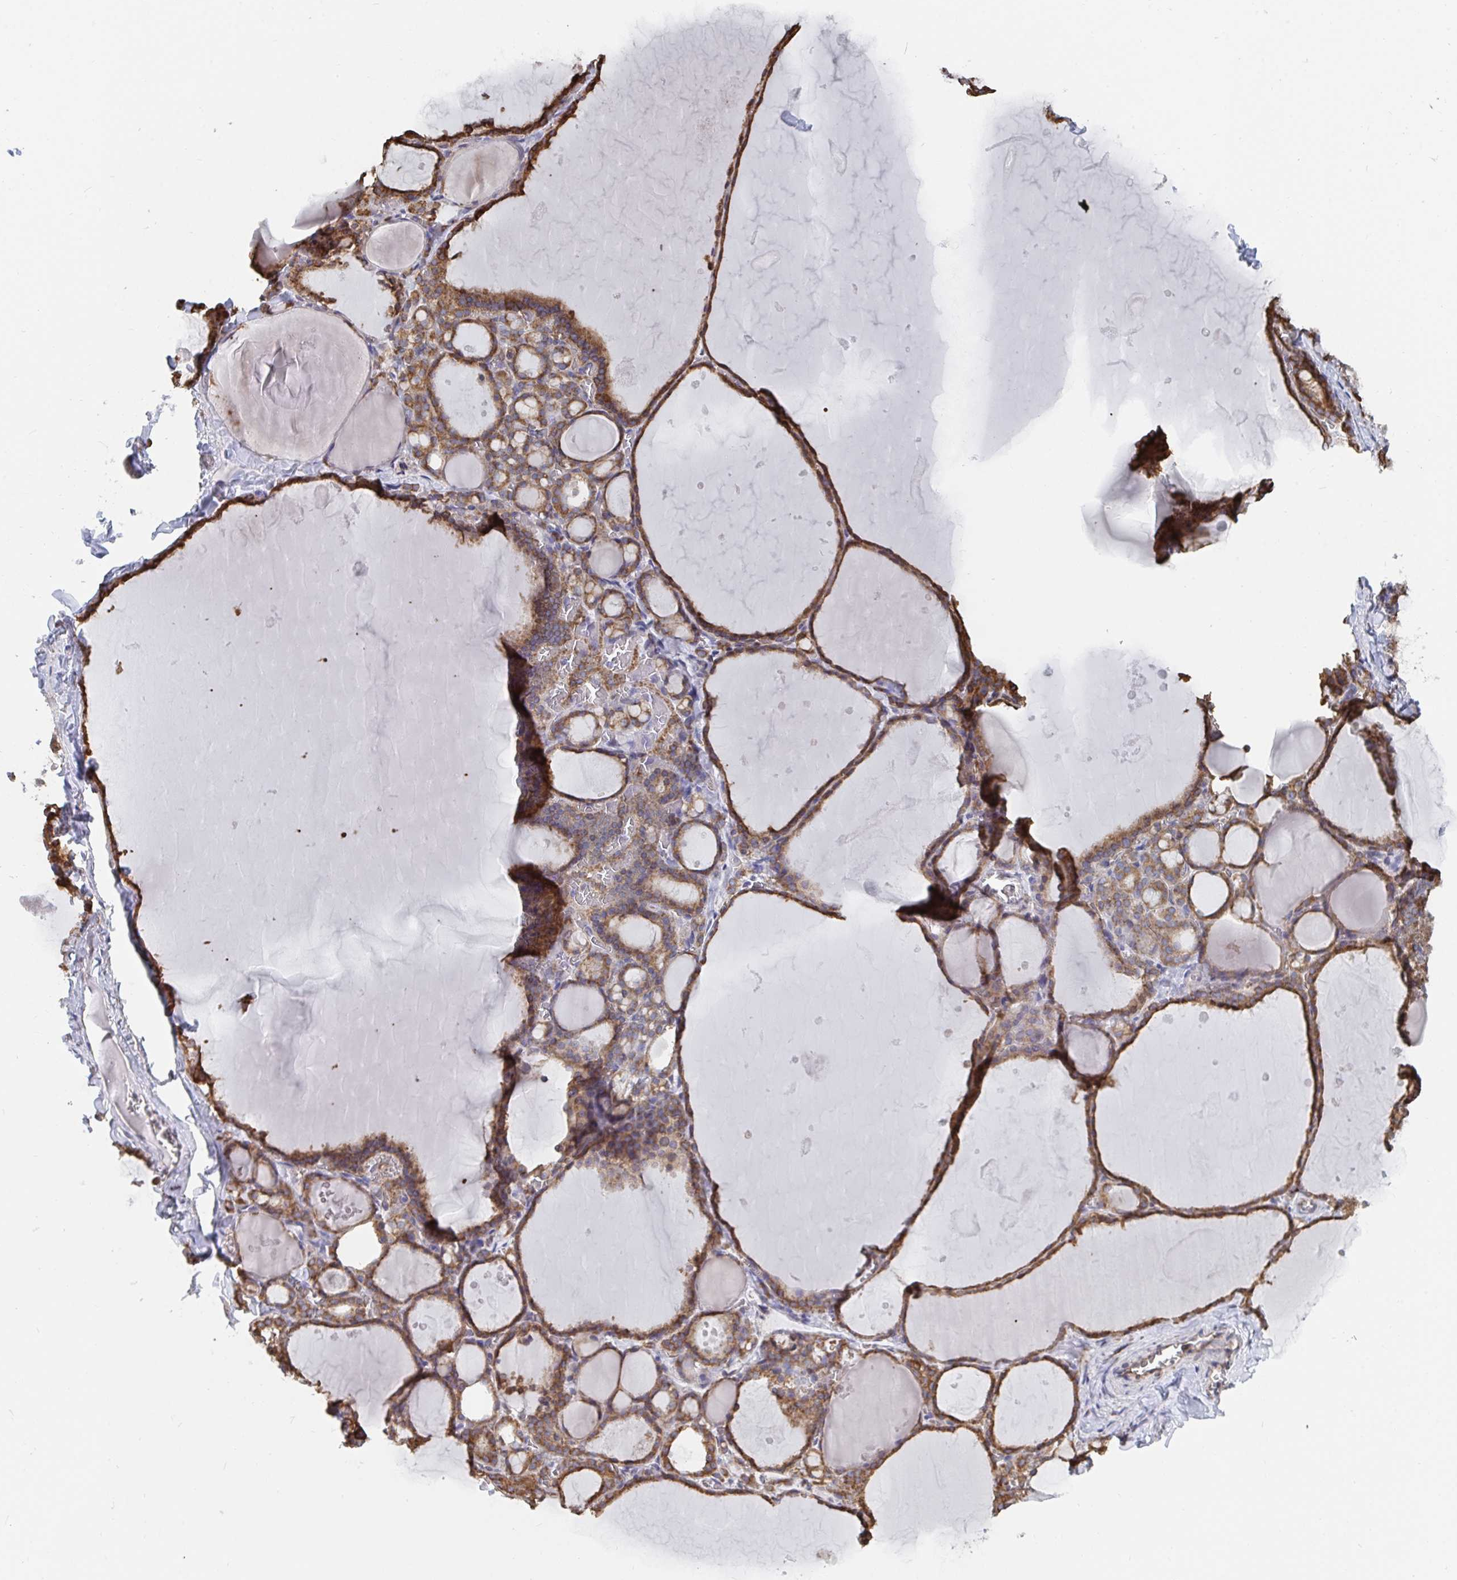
{"staining": {"intensity": "moderate", "quantity": ">75%", "location": "cytoplasmic/membranous"}, "tissue": "thyroid gland", "cell_type": "Glandular cells", "image_type": "normal", "snomed": [{"axis": "morphology", "description": "Normal tissue, NOS"}, {"axis": "topography", "description": "Thyroid gland"}], "caption": "The histopathology image displays immunohistochemical staining of normal thyroid gland. There is moderate cytoplasmic/membranous staining is present in approximately >75% of glandular cells. (Stains: DAB (3,3'-diaminobenzidine) in brown, nuclei in blue, Microscopy: brightfield microscopy at high magnification).", "gene": "ELAVL1", "patient": {"sex": "male", "age": 56}}